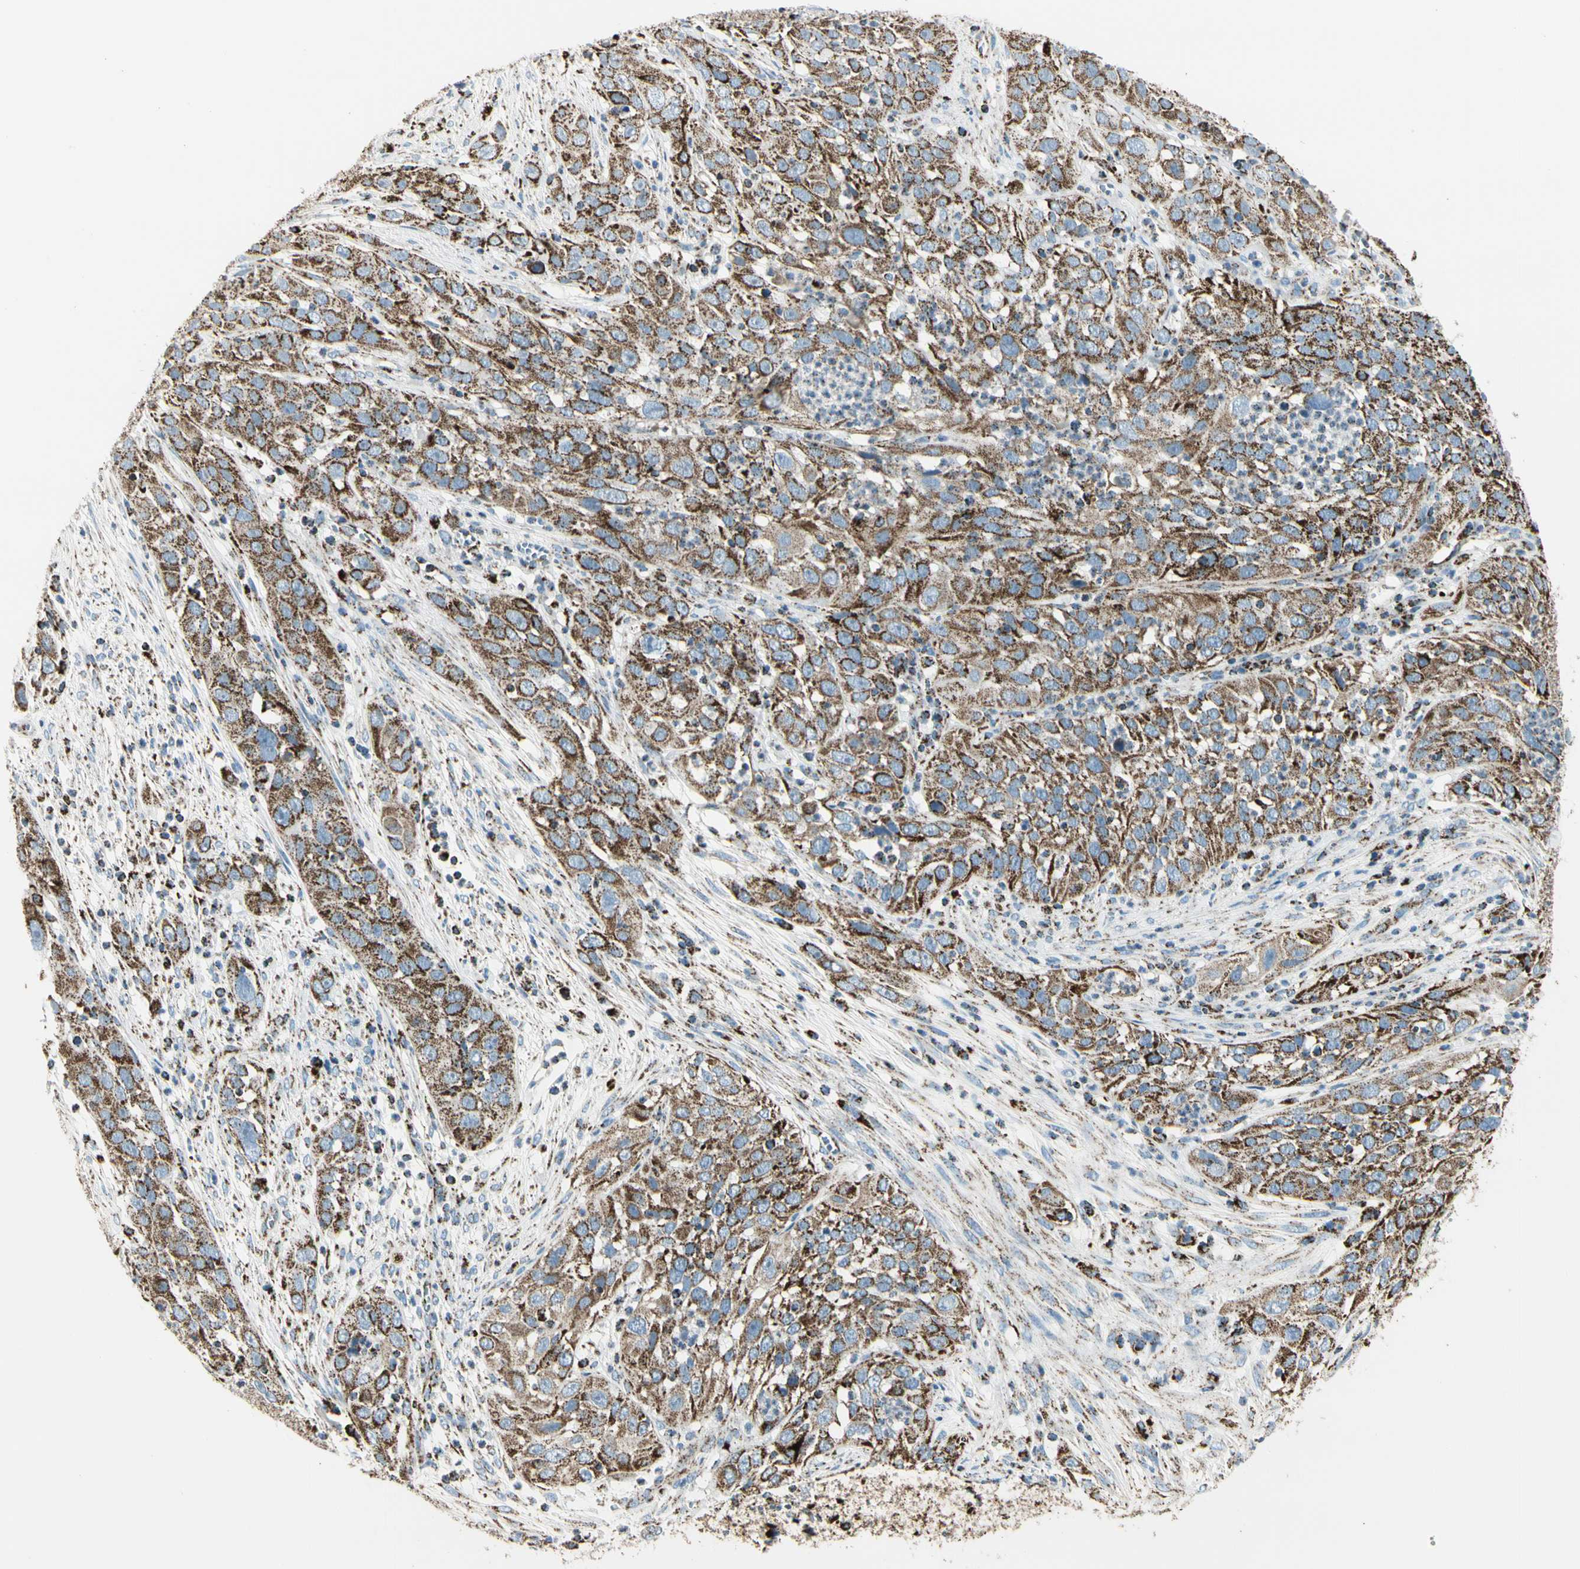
{"staining": {"intensity": "moderate", "quantity": ">75%", "location": "cytoplasmic/membranous"}, "tissue": "cervical cancer", "cell_type": "Tumor cells", "image_type": "cancer", "snomed": [{"axis": "morphology", "description": "Squamous cell carcinoma, NOS"}, {"axis": "topography", "description": "Cervix"}], "caption": "Protein expression analysis of cervical cancer (squamous cell carcinoma) exhibits moderate cytoplasmic/membranous staining in approximately >75% of tumor cells.", "gene": "ME2", "patient": {"sex": "female", "age": 32}}